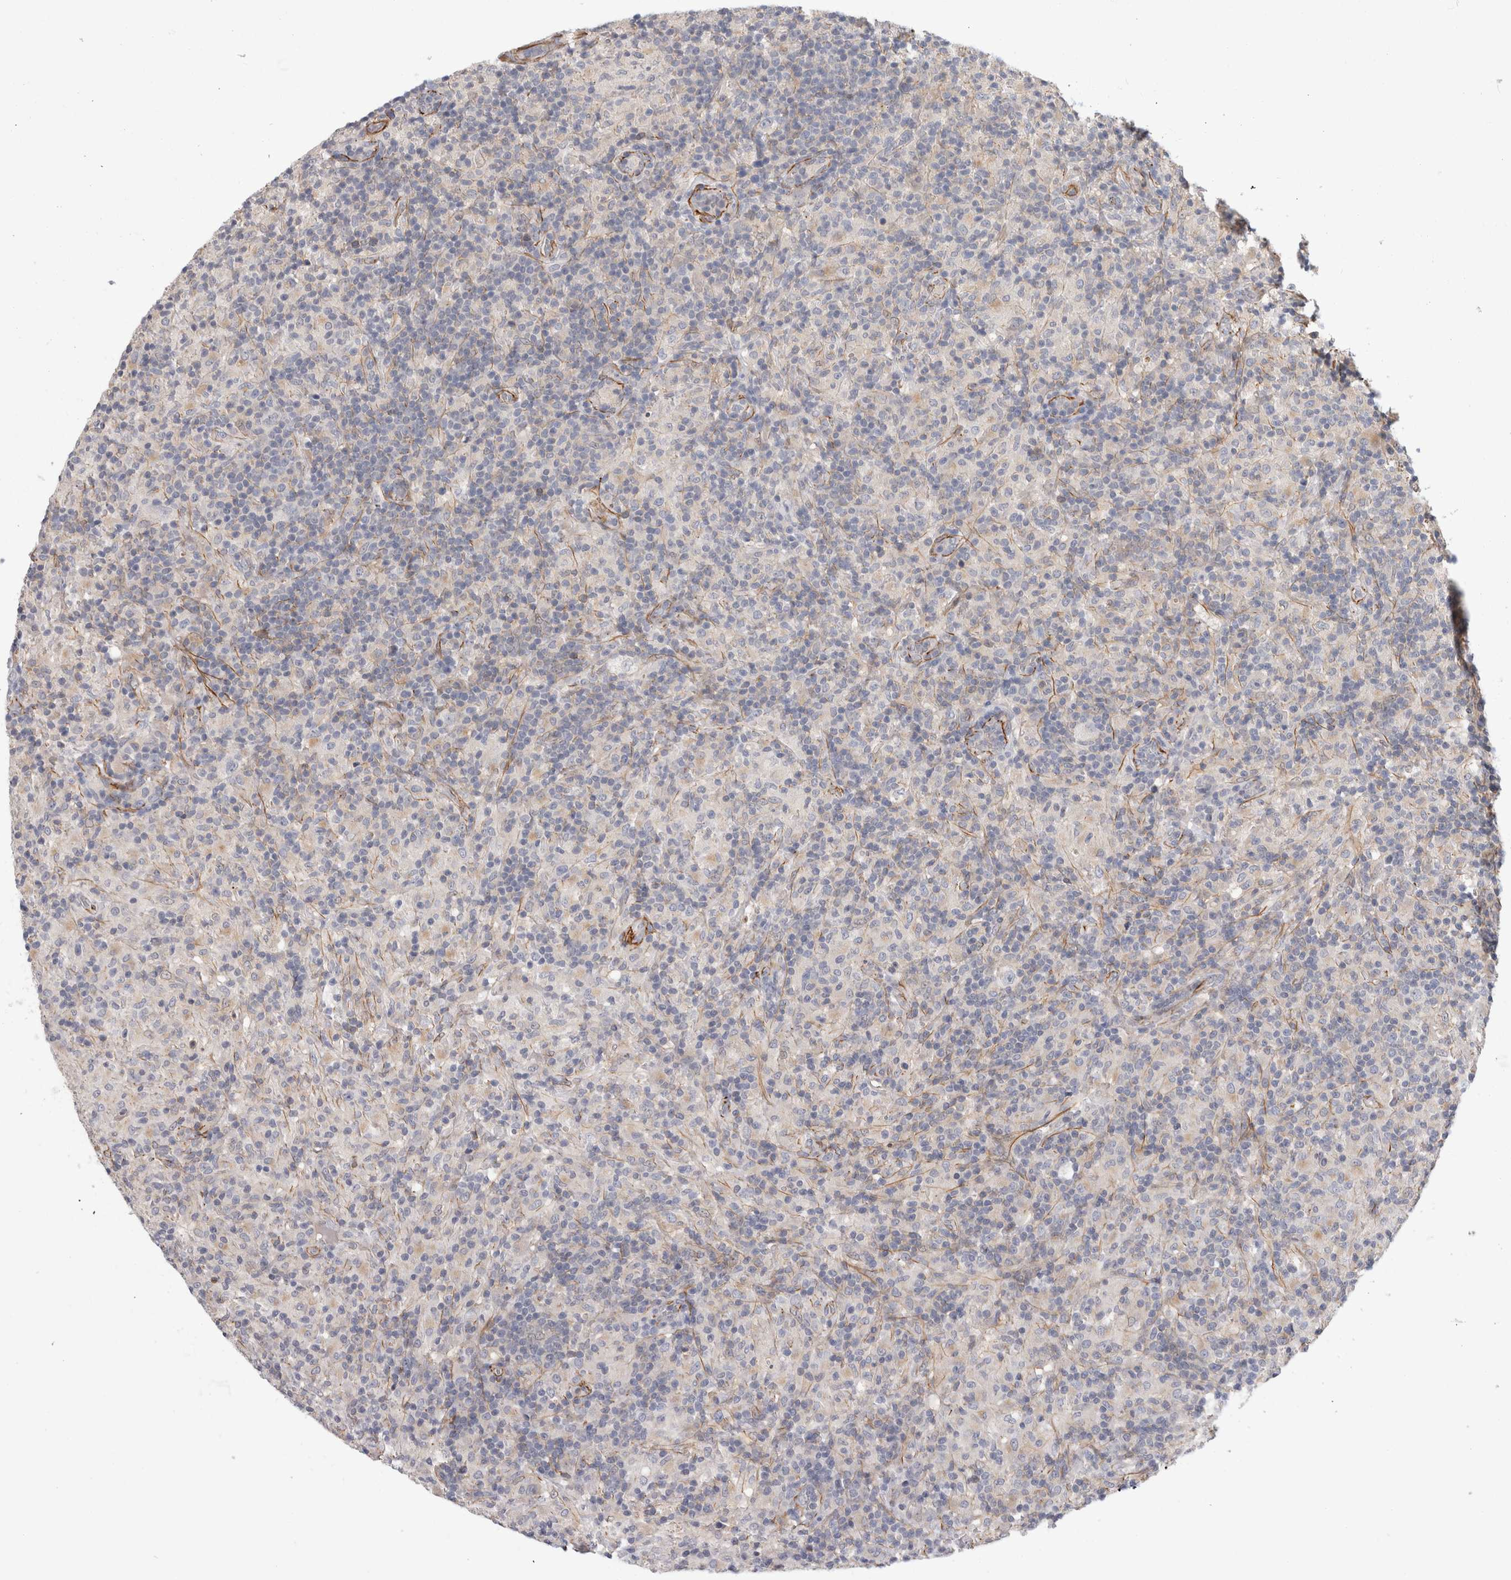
{"staining": {"intensity": "negative", "quantity": "none", "location": "none"}, "tissue": "lymphoma", "cell_type": "Tumor cells", "image_type": "cancer", "snomed": [{"axis": "morphology", "description": "Hodgkin's disease, NOS"}, {"axis": "topography", "description": "Lymph node"}], "caption": "Photomicrograph shows no significant protein staining in tumor cells of Hodgkin's disease.", "gene": "PGM1", "patient": {"sex": "male", "age": 70}}